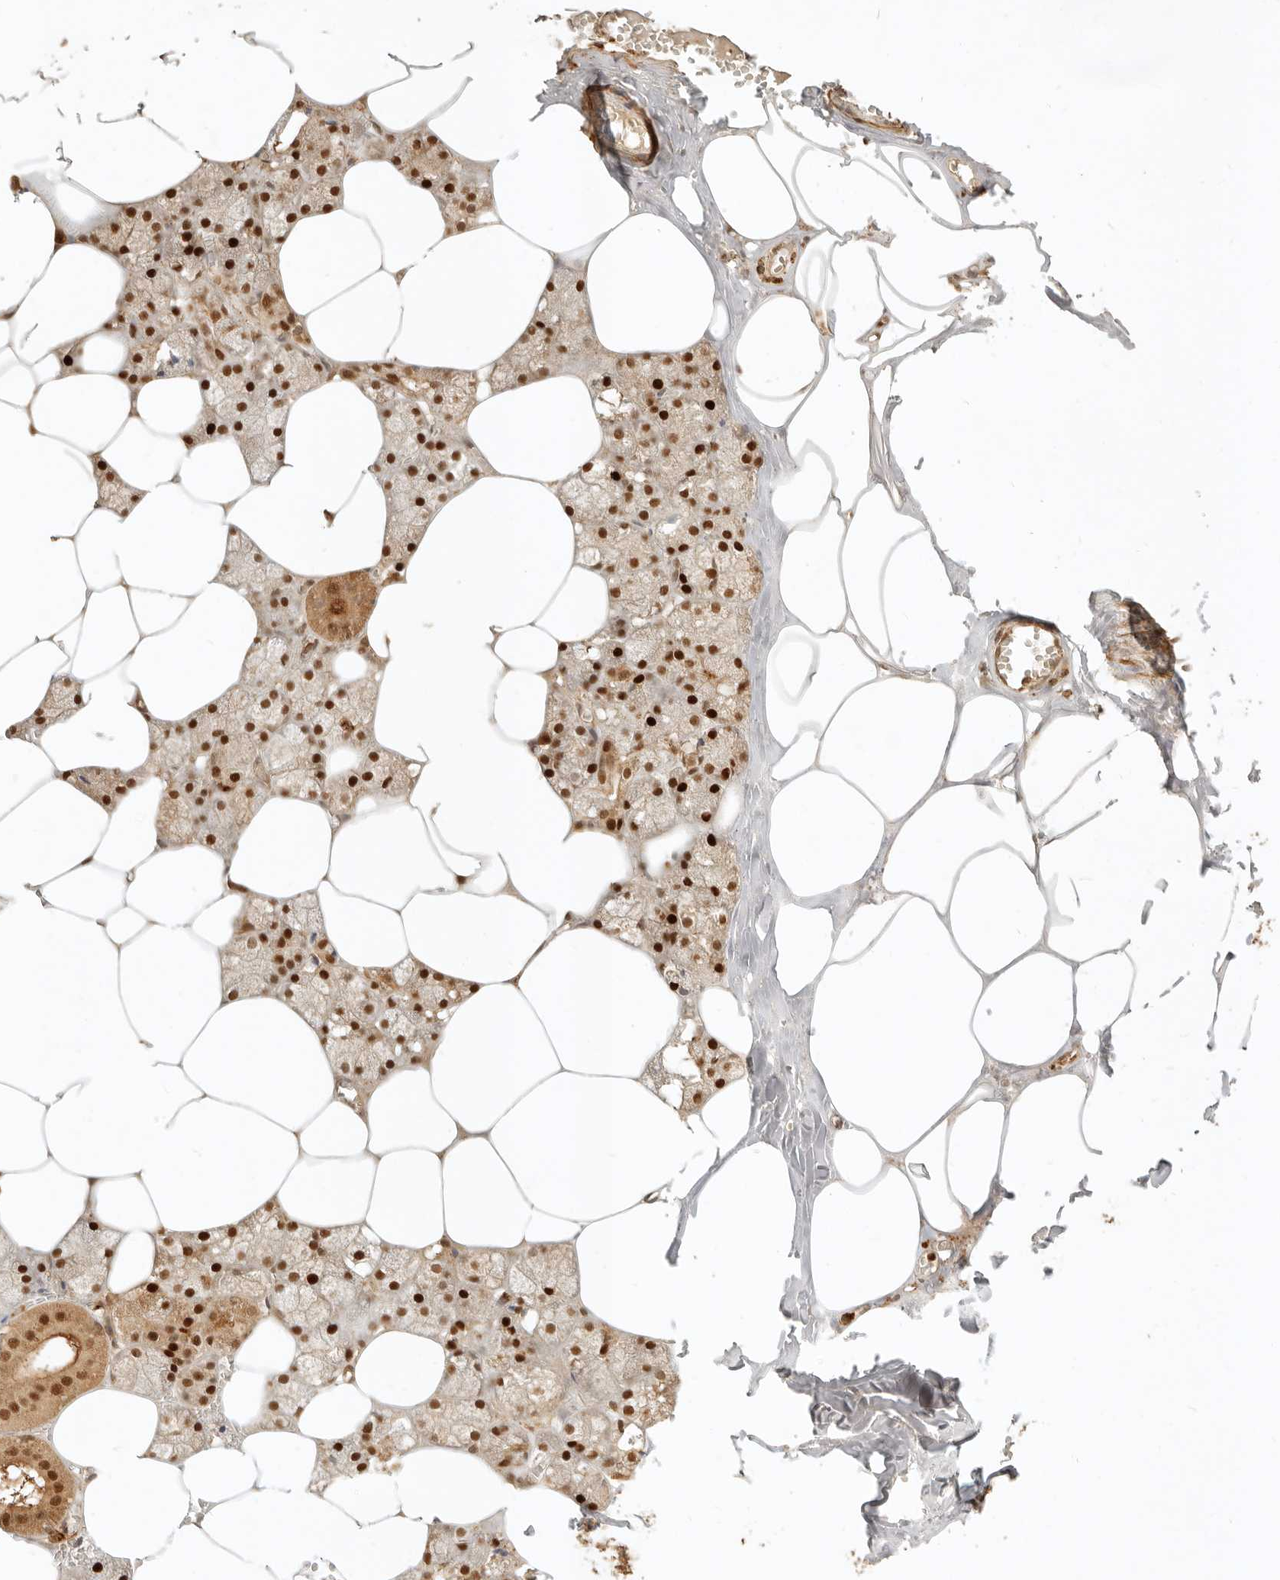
{"staining": {"intensity": "strong", "quantity": ">75%", "location": "cytoplasmic/membranous,nuclear"}, "tissue": "salivary gland", "cell_type": "Glandular cells", "image_type": "normal", "snomed": [{"axis": "morphology", "description": "Normal tissue, NOS"}, {"axis": "topography", "description": "Salivary gland"}], "caption": "A photomicrograph showing strong cytoplasmic/membranous,nuclear expression in approximately >75% of glandular cells in normal salivary gland, as visualized by brown immunohistochemical staining.", "gene": "KIF2B", "patient": {"sex": "male", "age": 62}}